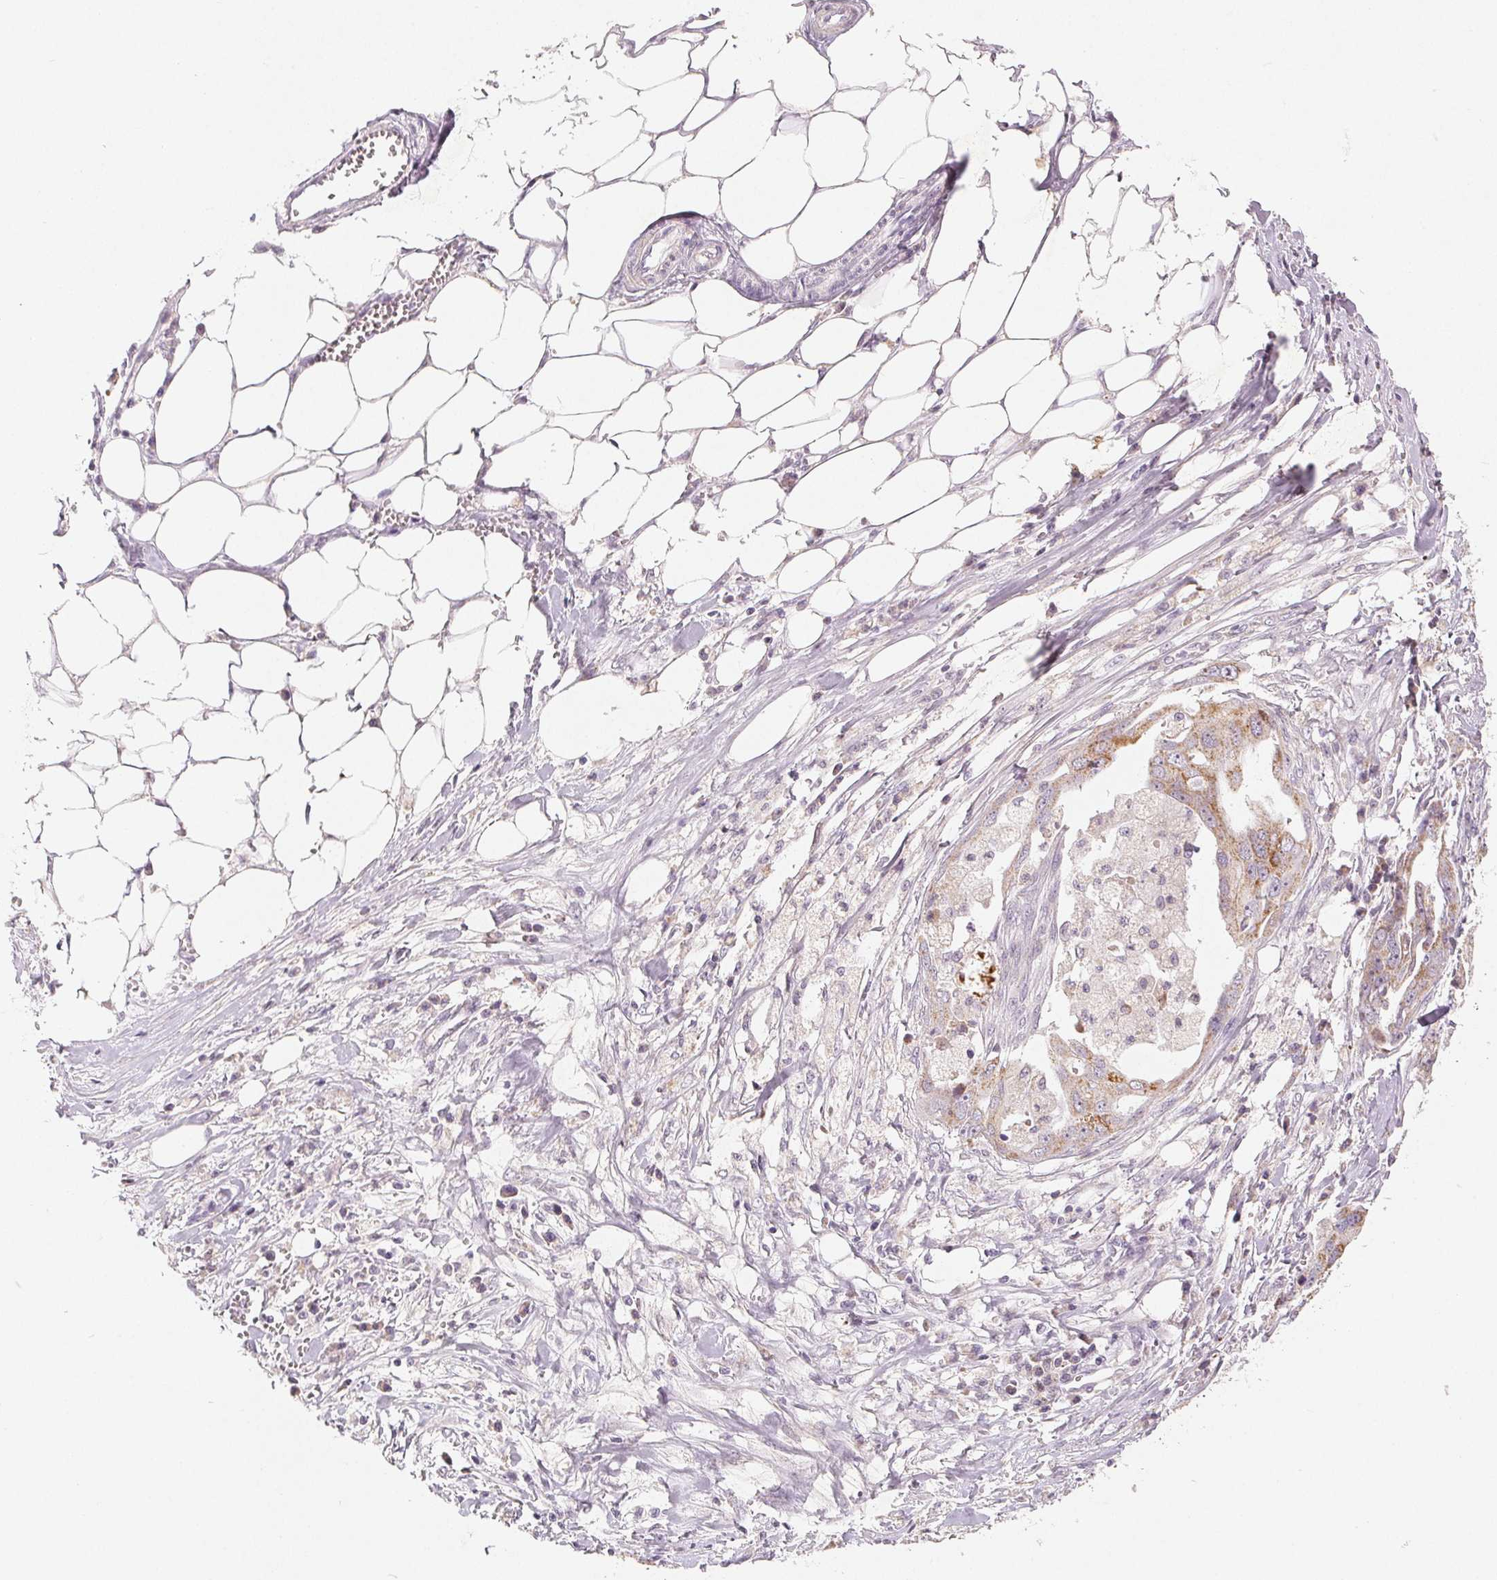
{"staining": {"intensity": "moderate", "quantity": "25%-75%", "location": "cytoplasmic/membranous"}, "tissue": "ovarian cancer", "cell_type": "Tumor cells", "image_type": "cancer", "snomed": [{"axis": "morphology", "description": "Carcinoma, endometroid"}, {"axis": "topography", "description": "Ovary"}], "caption": "IHC staining of ovarian cancer, which exhibits medium levels of moderate cytoplasmic/membranous positivity in approximately 25%-75% of tumor cells indicating moderate cytoplasmic/membranous protein staining. The staining was performed using DAB (brown) for protein detection and nuclei were counterstained in hematoxylin (blue).", "gene": "GHITM", "patient": {"sex": "female", "age": 70}}